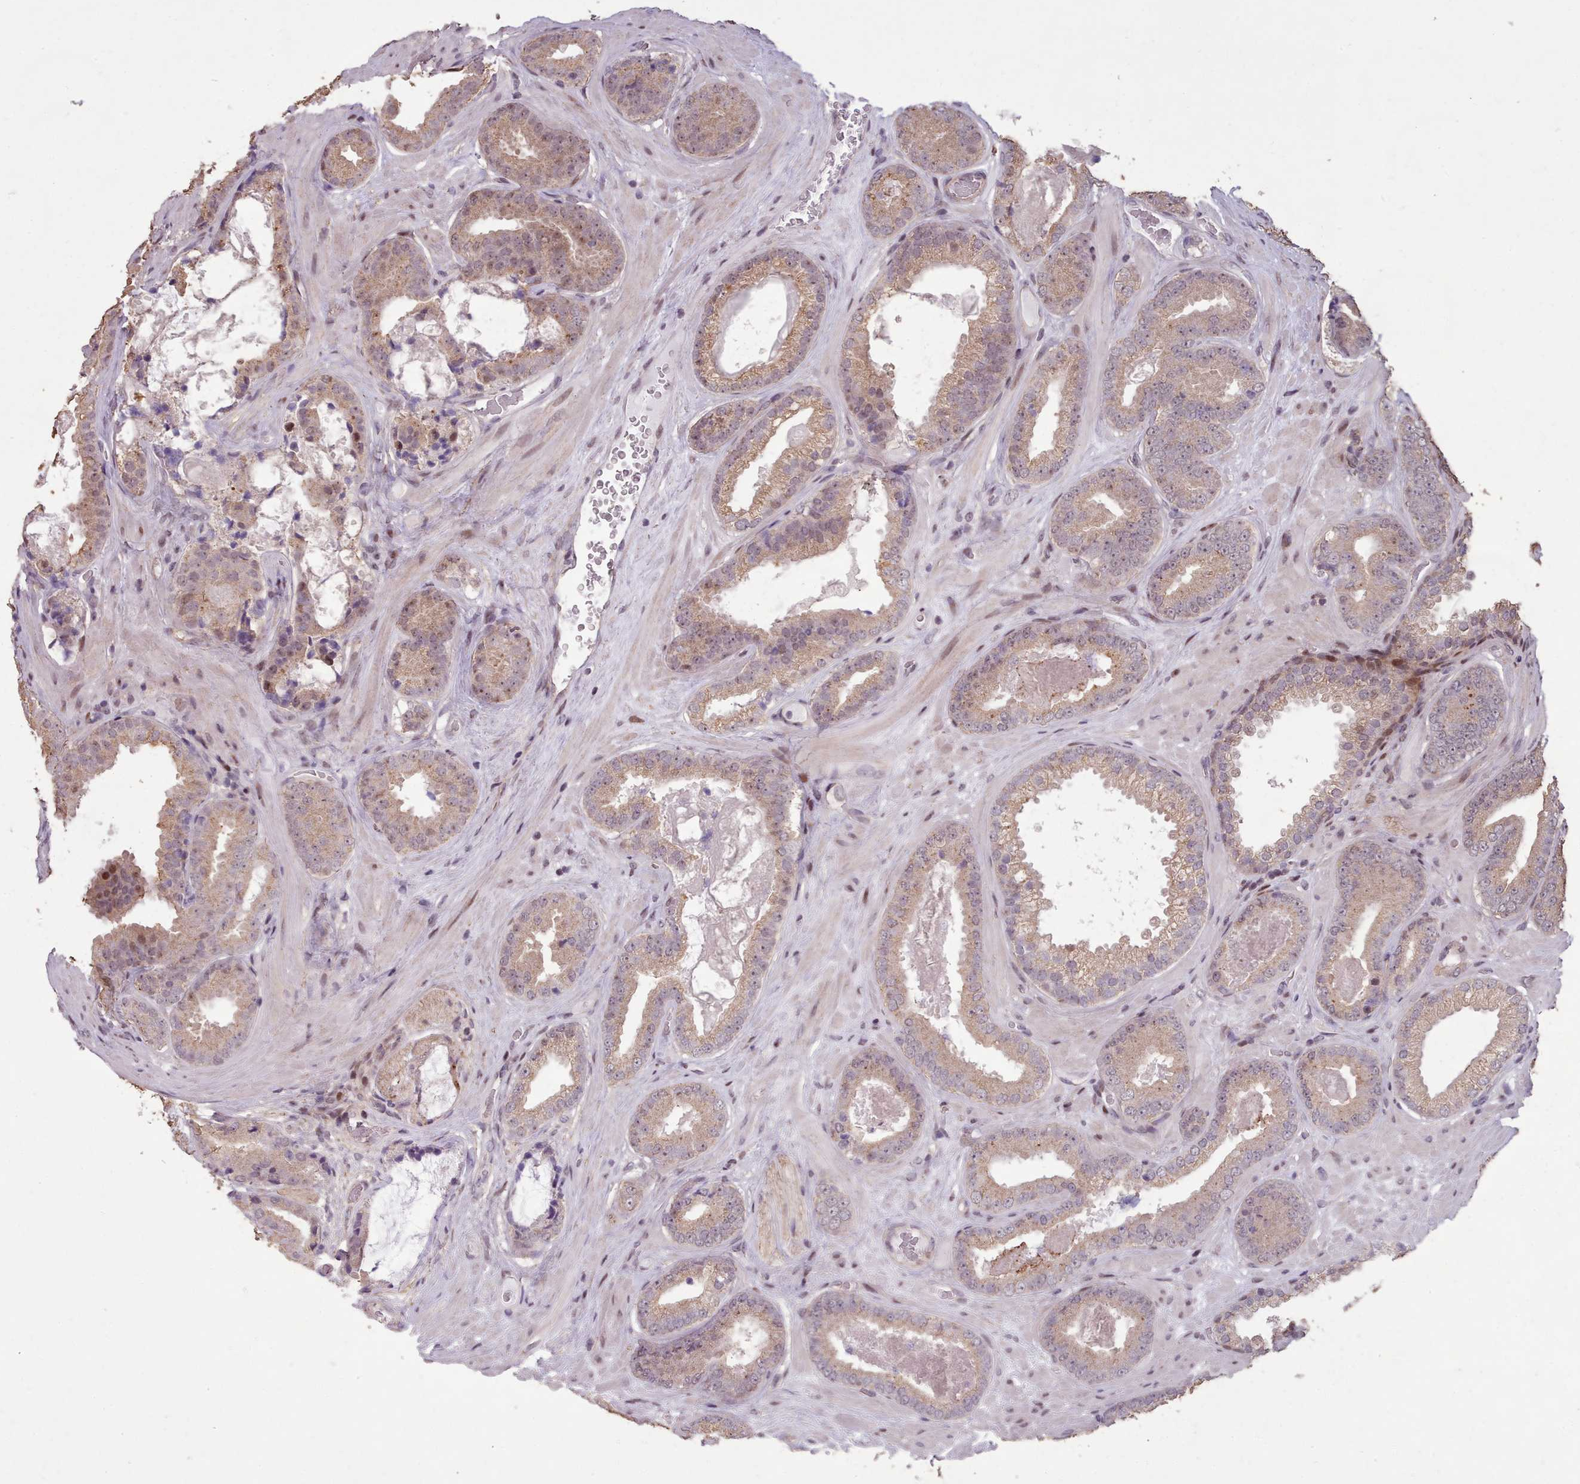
{"staining": {"intensity": "weak", "quantity": ">75%", "location": "cytoplasmic/membranous"}, "tissue": "prostate cancer", "cell_type": "Tumor cells", "image_type": "cancer", "snomed": [{"axis": "morphology", "description": "Adenocarcinoma, Low grade"}, {"axis": "topography", "description": "Prostate"}], "caption": "Prostate cancer (adenocarcinoma (low-grade)) was stained to show a protein in brown. There is low levels of weak cytoplasmic/membranous expression in approximately >75% of tumor cells.", "gene": "ENSA", "patient": {"sex": "male", "age": 57}}